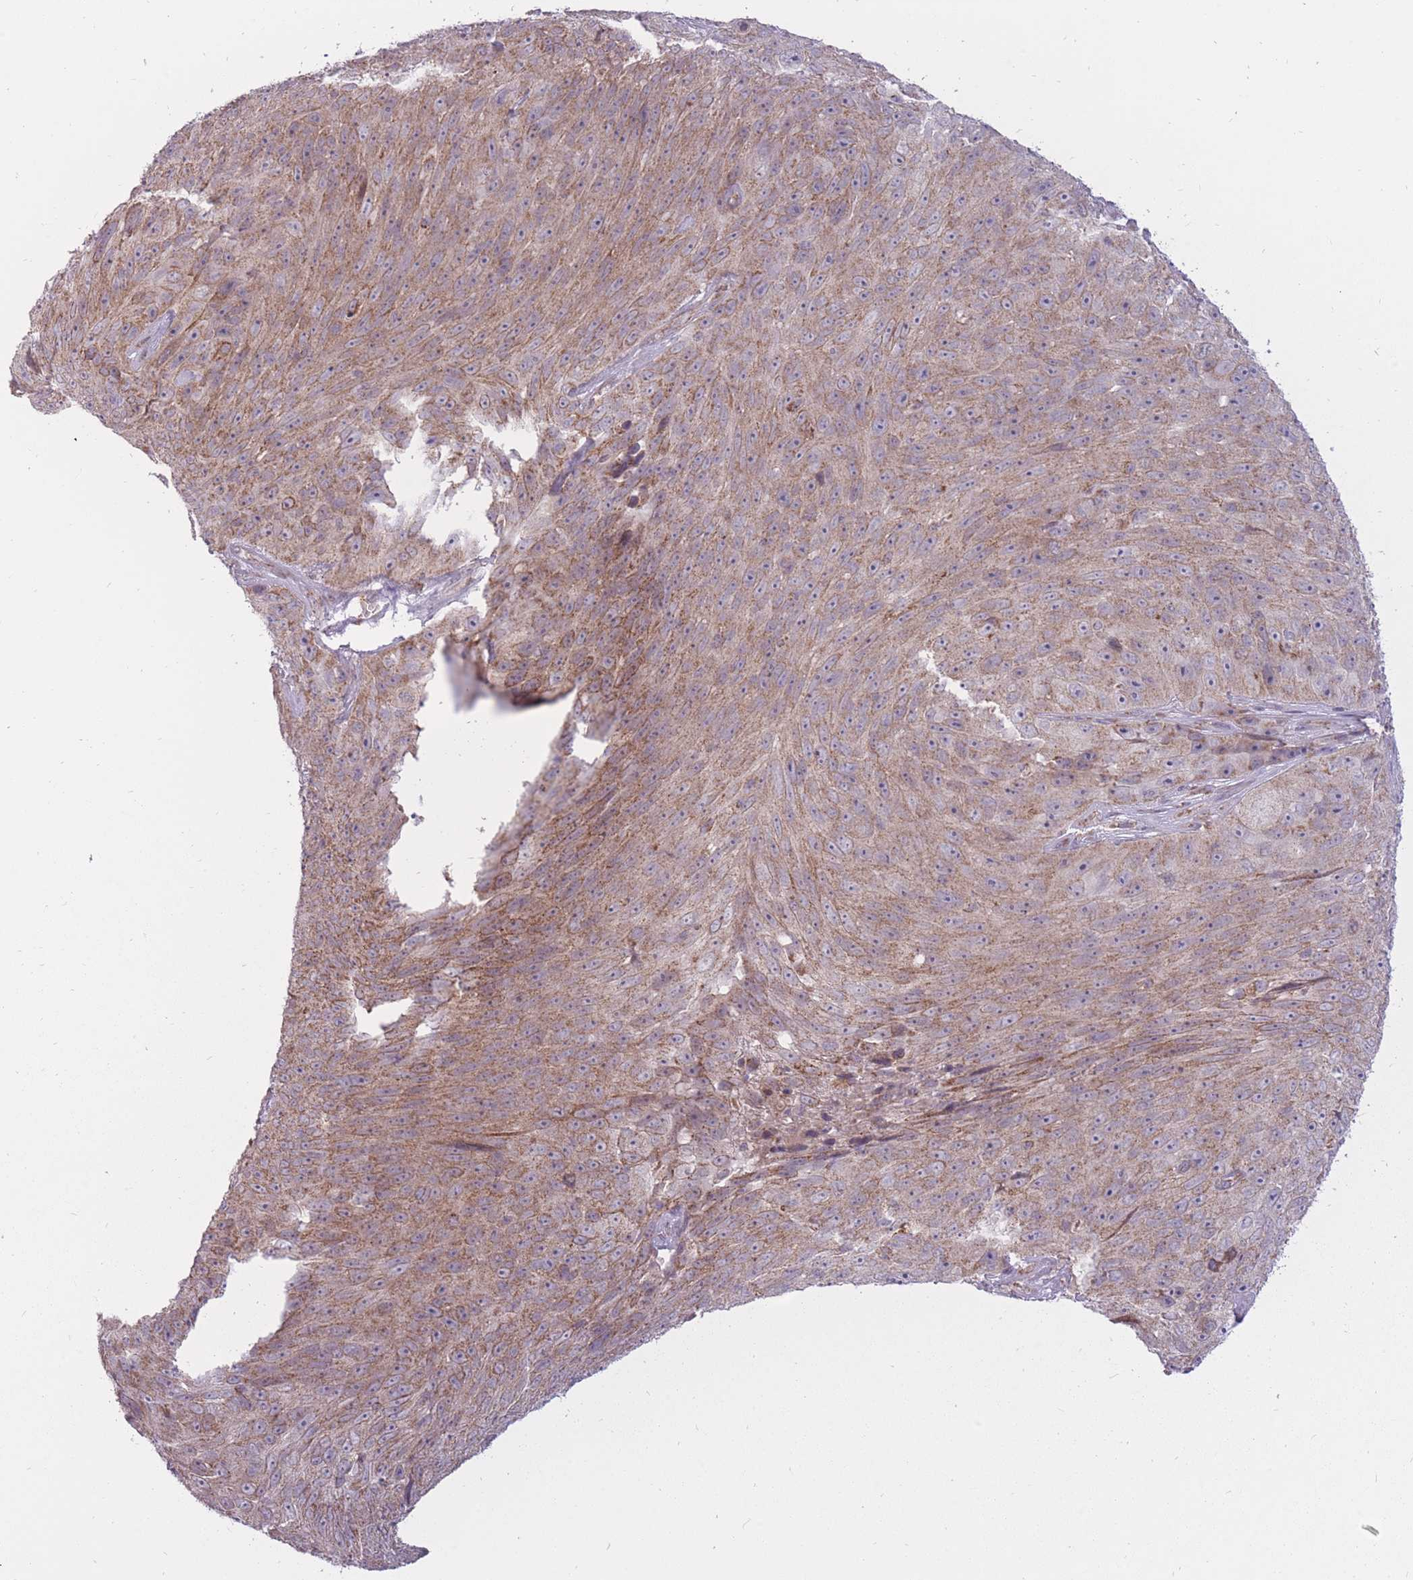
{"staining": {"intensity": "moderate", "quantity": "25%-75%", "location": "cytoplasmic/membranous"}, "tissue": "skin cancer", "cell_type": "Tumor cells", "image_type": "cancer", "snomed": [{"axis": "morphology", "description": "Squamous cell carcinoma, NOS"}, {"axis": "topography", "description": "Skin"}], "caption": "A histopathology image showing moderate cytoplasmic/membranous positivity in approximately 25%-75% of tumor cells in skin squamous cell carcinoma, as visualized by brown immunohistochemical staining.", "gene": "LIN7C", "patient": {"sex": "female", "age": 87}}